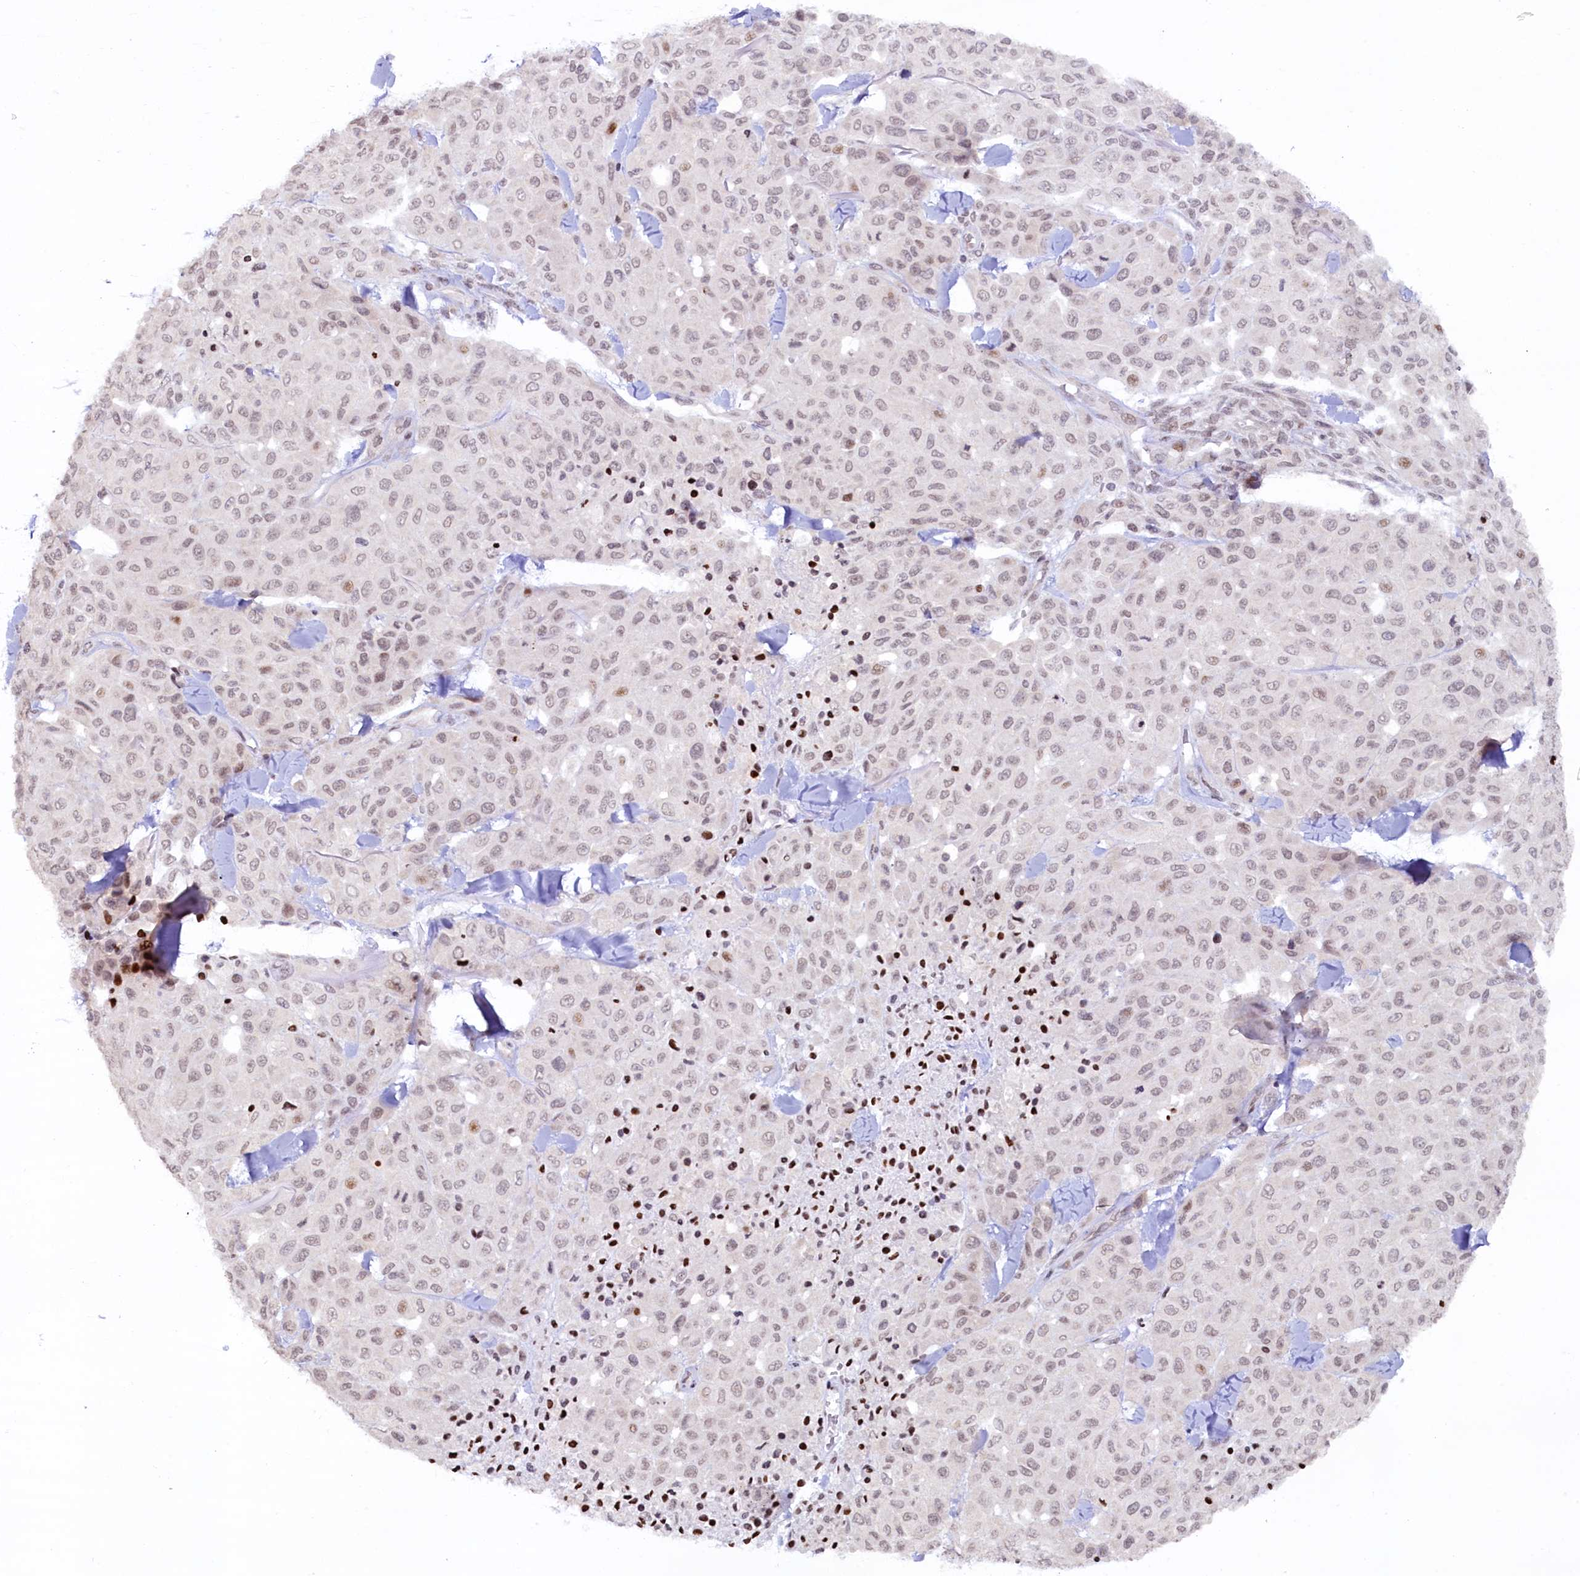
{"staining": {"intensity": "negative", "quantity": "none", "location": "none"}, "tissue": "melanoma", "cell_type": "Tumor cells", "image_type": "cancer", "snomed": [{"axis": "morphology", "description": "Malignant melanoma, Metastatic site"}, {"axis": "topography", "description": "Skin"}], "caption": "DAB (3,3'-diaminobenzidine) immunohistochemical staining of malignant melanoma (metastatic site) exhibits no significant expression in tumor cells. The staining is performed using DAB (3,3'-diaminobenzidine) brown chromogen with nuclei counter-stained in using hematoxylin.", "gene": "FYB1", "patient": {"sex": "female", "age": 81}}